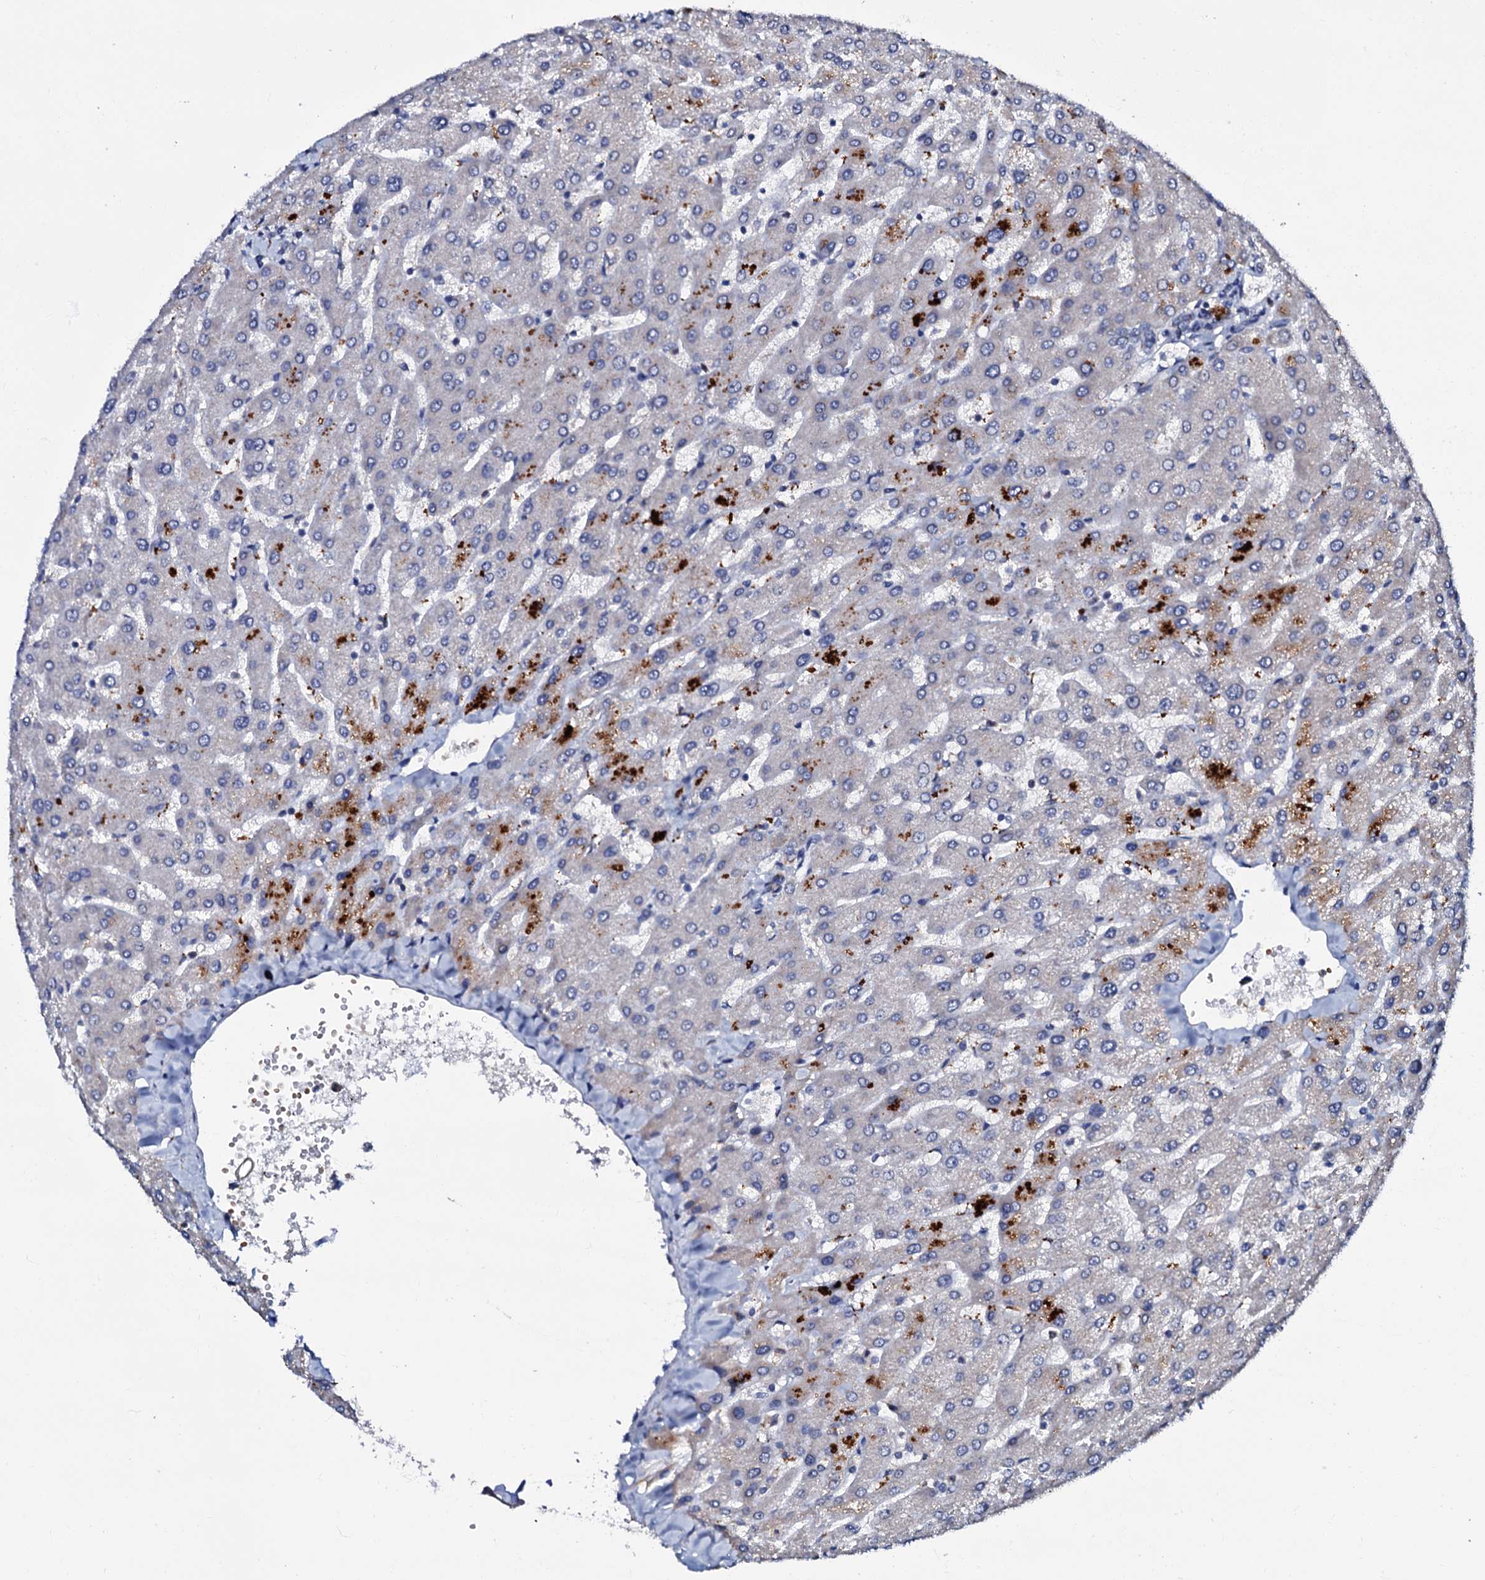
{"staining": {"intensity": "negative", "quantity": "none", "location": "none"}, "tissue": "liver", "cell_type": "Cholangiocytes", "image_type": "normal", "snomed": [{"axis": "morphology", "description": "Normal tissue, NOS"}, {"axis": "topography", "description": "Liver"}], "caption": "IHC micrograph of benign liver: human liver stained with DAB (3,3'-diaminobenzidine) shows no significant protein staining in cholangiocytes.", "gene": "CPNE2", "patient": {"sex": "male", "age": 55}}